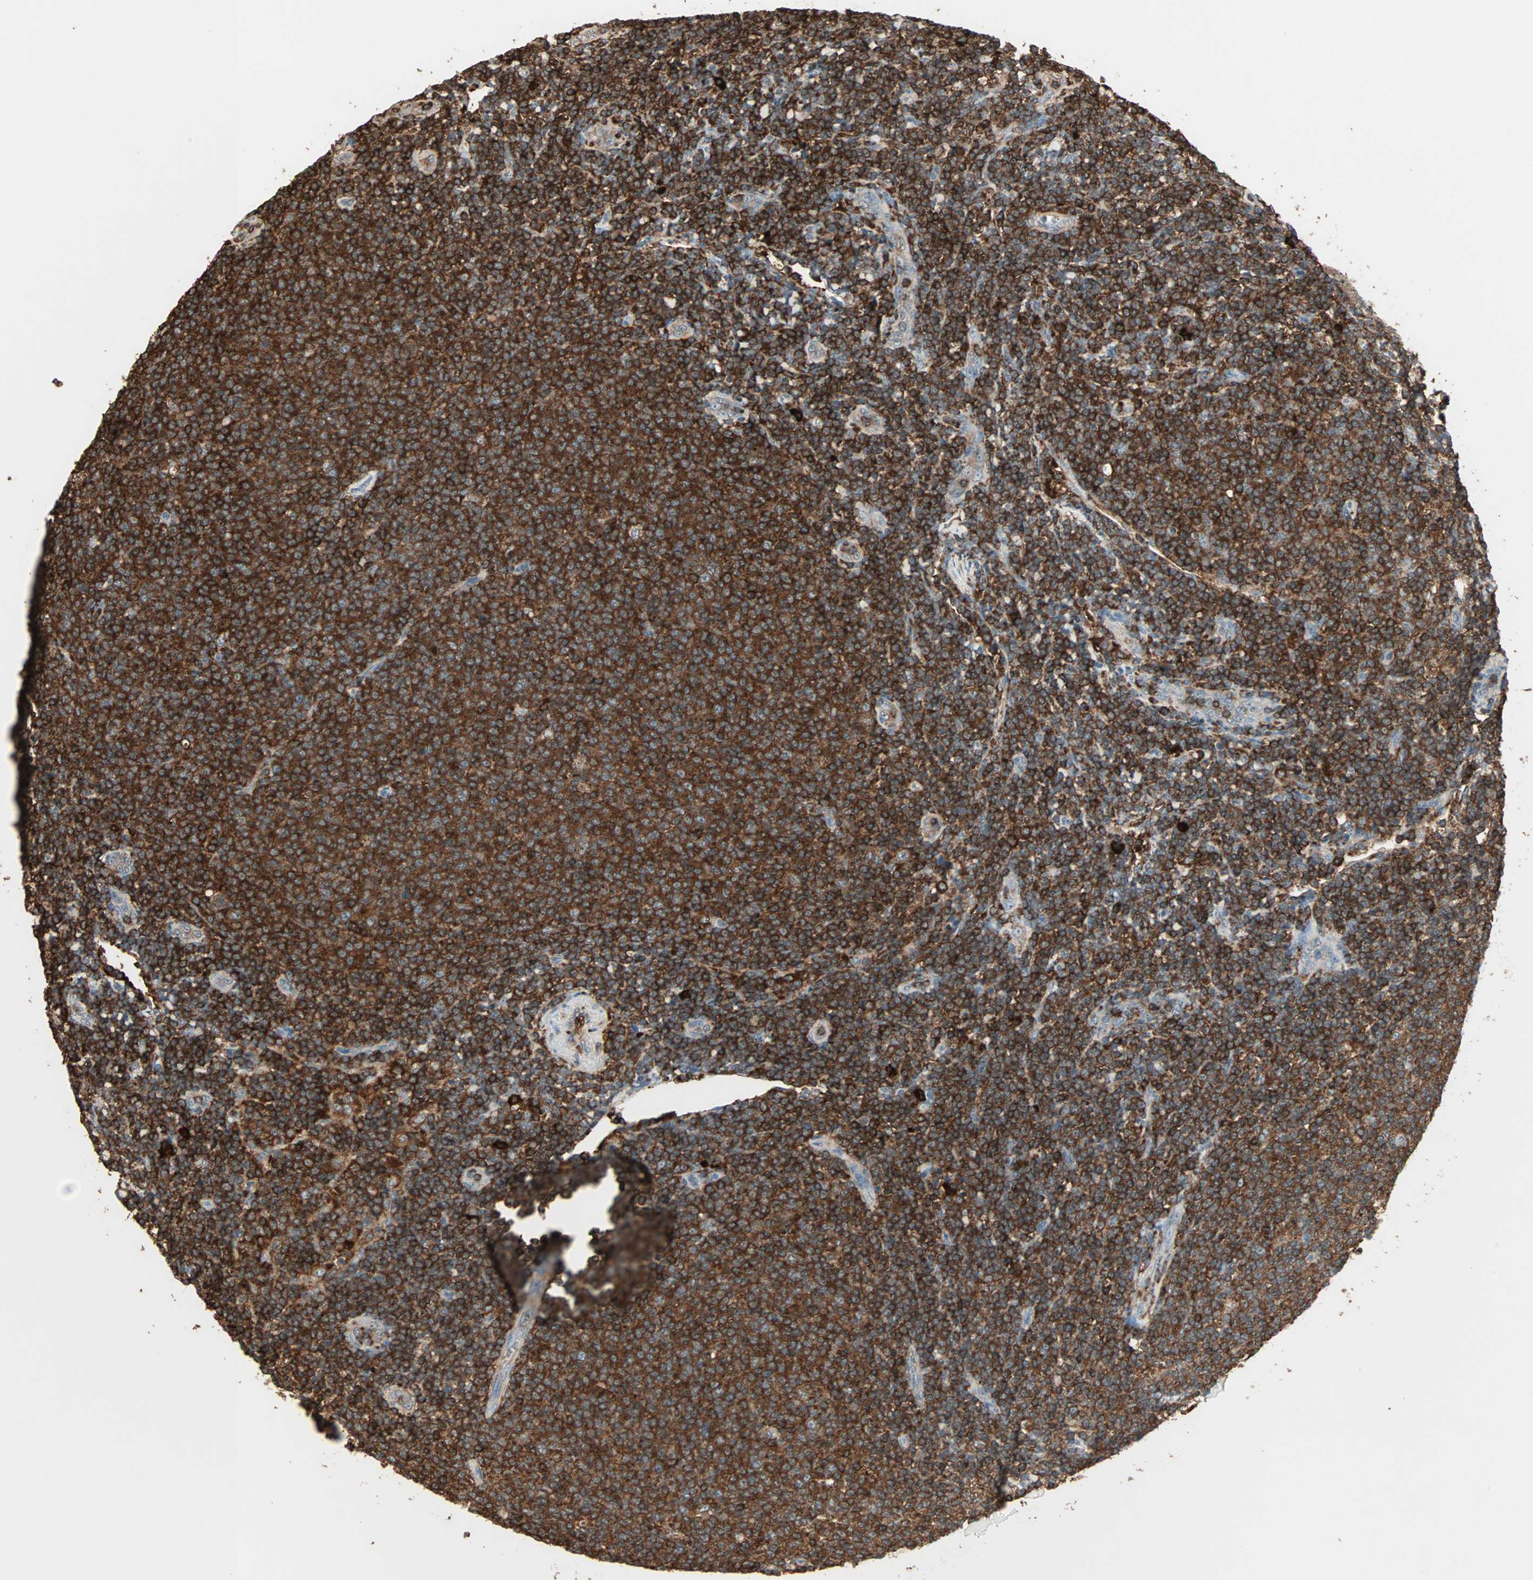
{"staining": {"intensity": "strong", "quantity": ">75%", "location": "cytoplasmic/membranous"}, "tissue": "lymphoma", "cell_type": "Tumor cells", "image_type": "cancer", "snomed": [{"axis": "morphology", "description": "Malignant lymphoma, non-Hodgkin's type, Low grade"}, {"axis": "topography", "description": "Lymph node"}], "caption": "Low-grade malignant lymphoma, non-Hodgkin's type stained for a protein (brown) demonstrates strong cytoplasmic/membranous positive staining in about >75% of tumor cells.", "gene": "MMP3", "patient": {"sex": "male", "age": 66}}